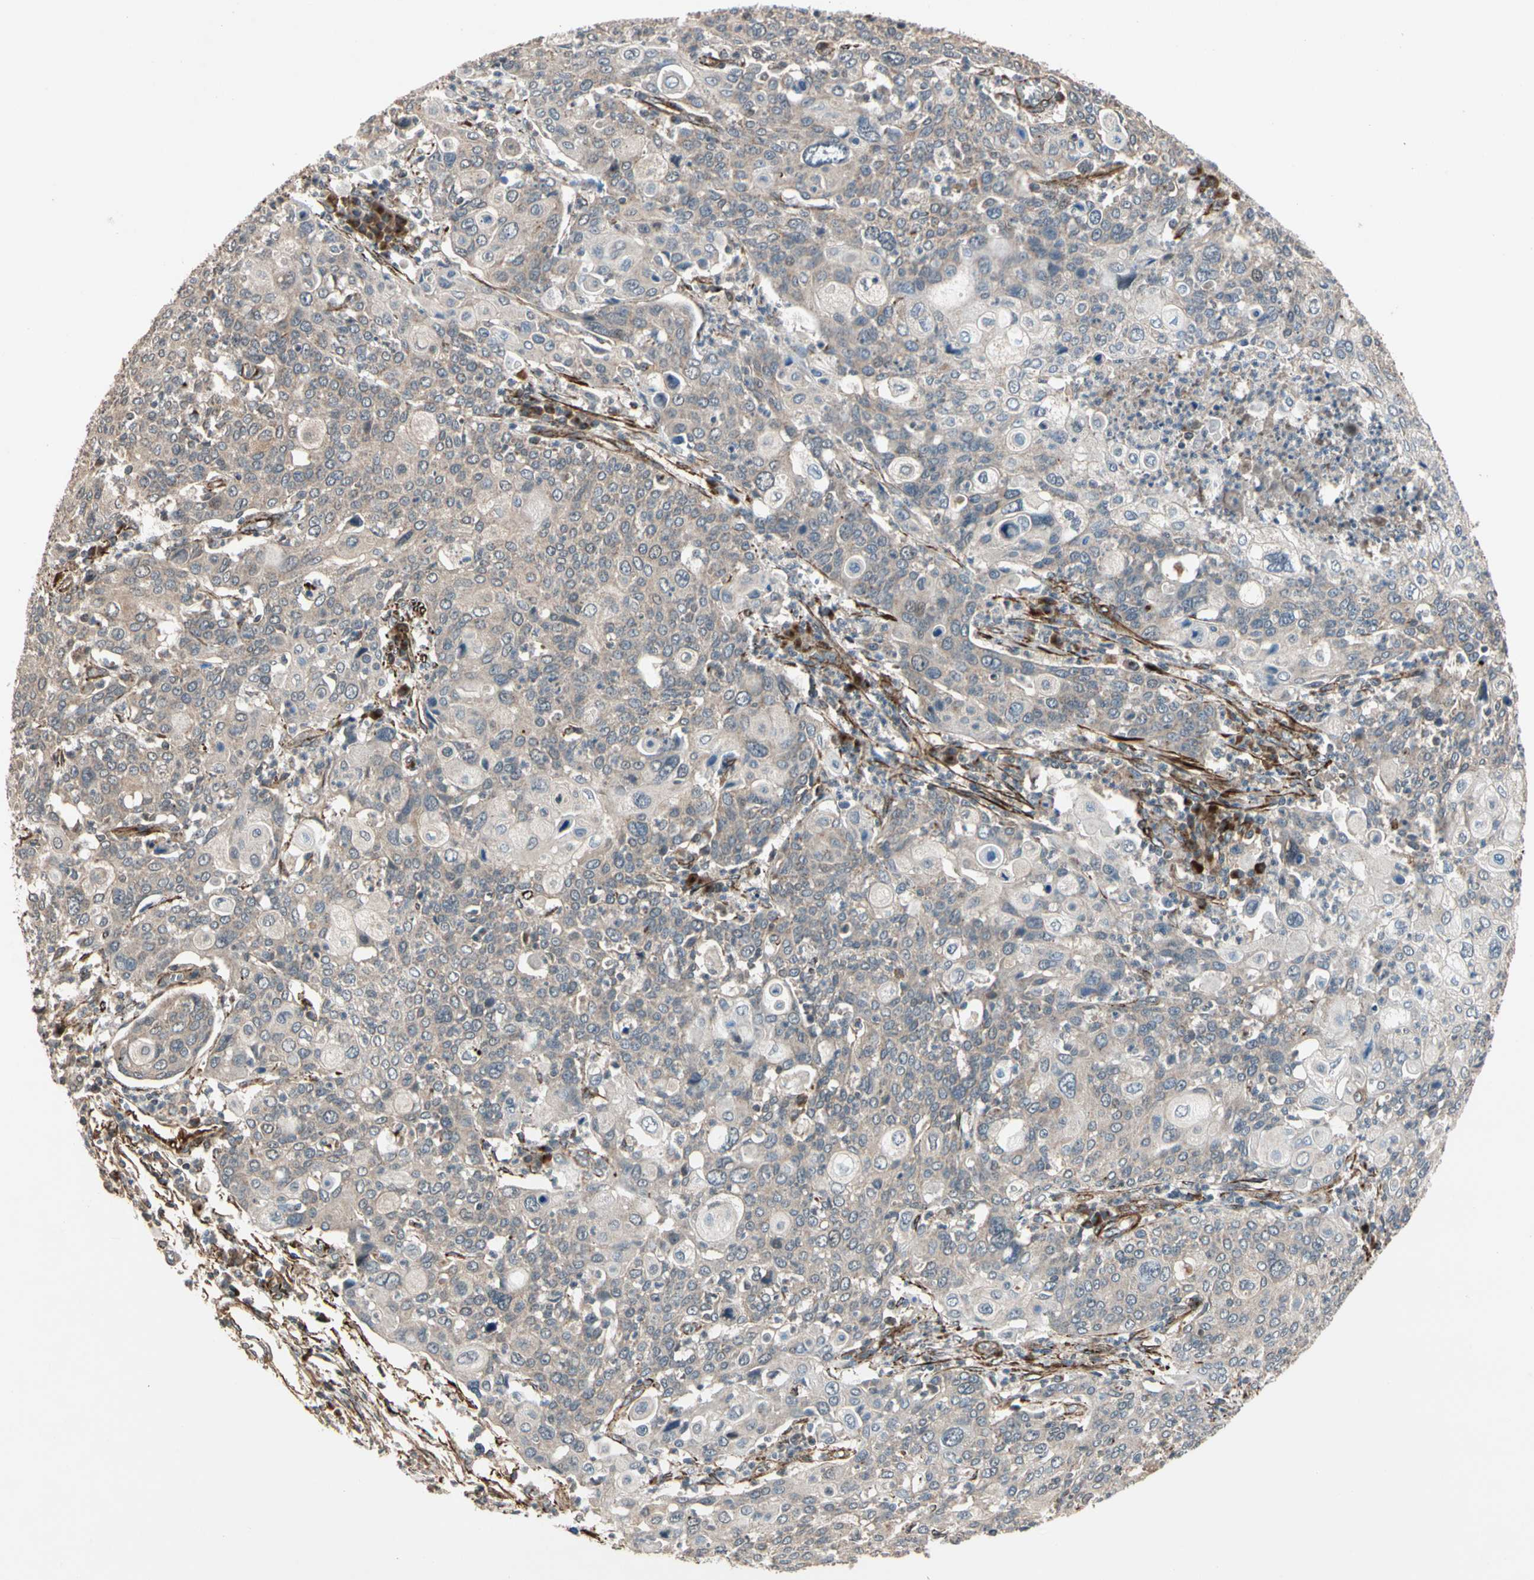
{"staining": {"intensity": "negative", "quantity": "none", "location": "none"}, "tissue": "cervical cancer", "cell_type": "Tumor cells", "image_type": "cancer", "snomed": [{"axis": "morphology", "description": "Squamous cell carcinoma, NOS"}, {"axis": "topography", "description": "Cervix"}], "caption": "A high-resolution histopathology image shows immunohistochemistry staining of cervical cancer (squamous cell carcinoma), which shows no significant positivity in tumor cells.", "gene": "GCK", "patient": {"sex": "female", "age": 40}}